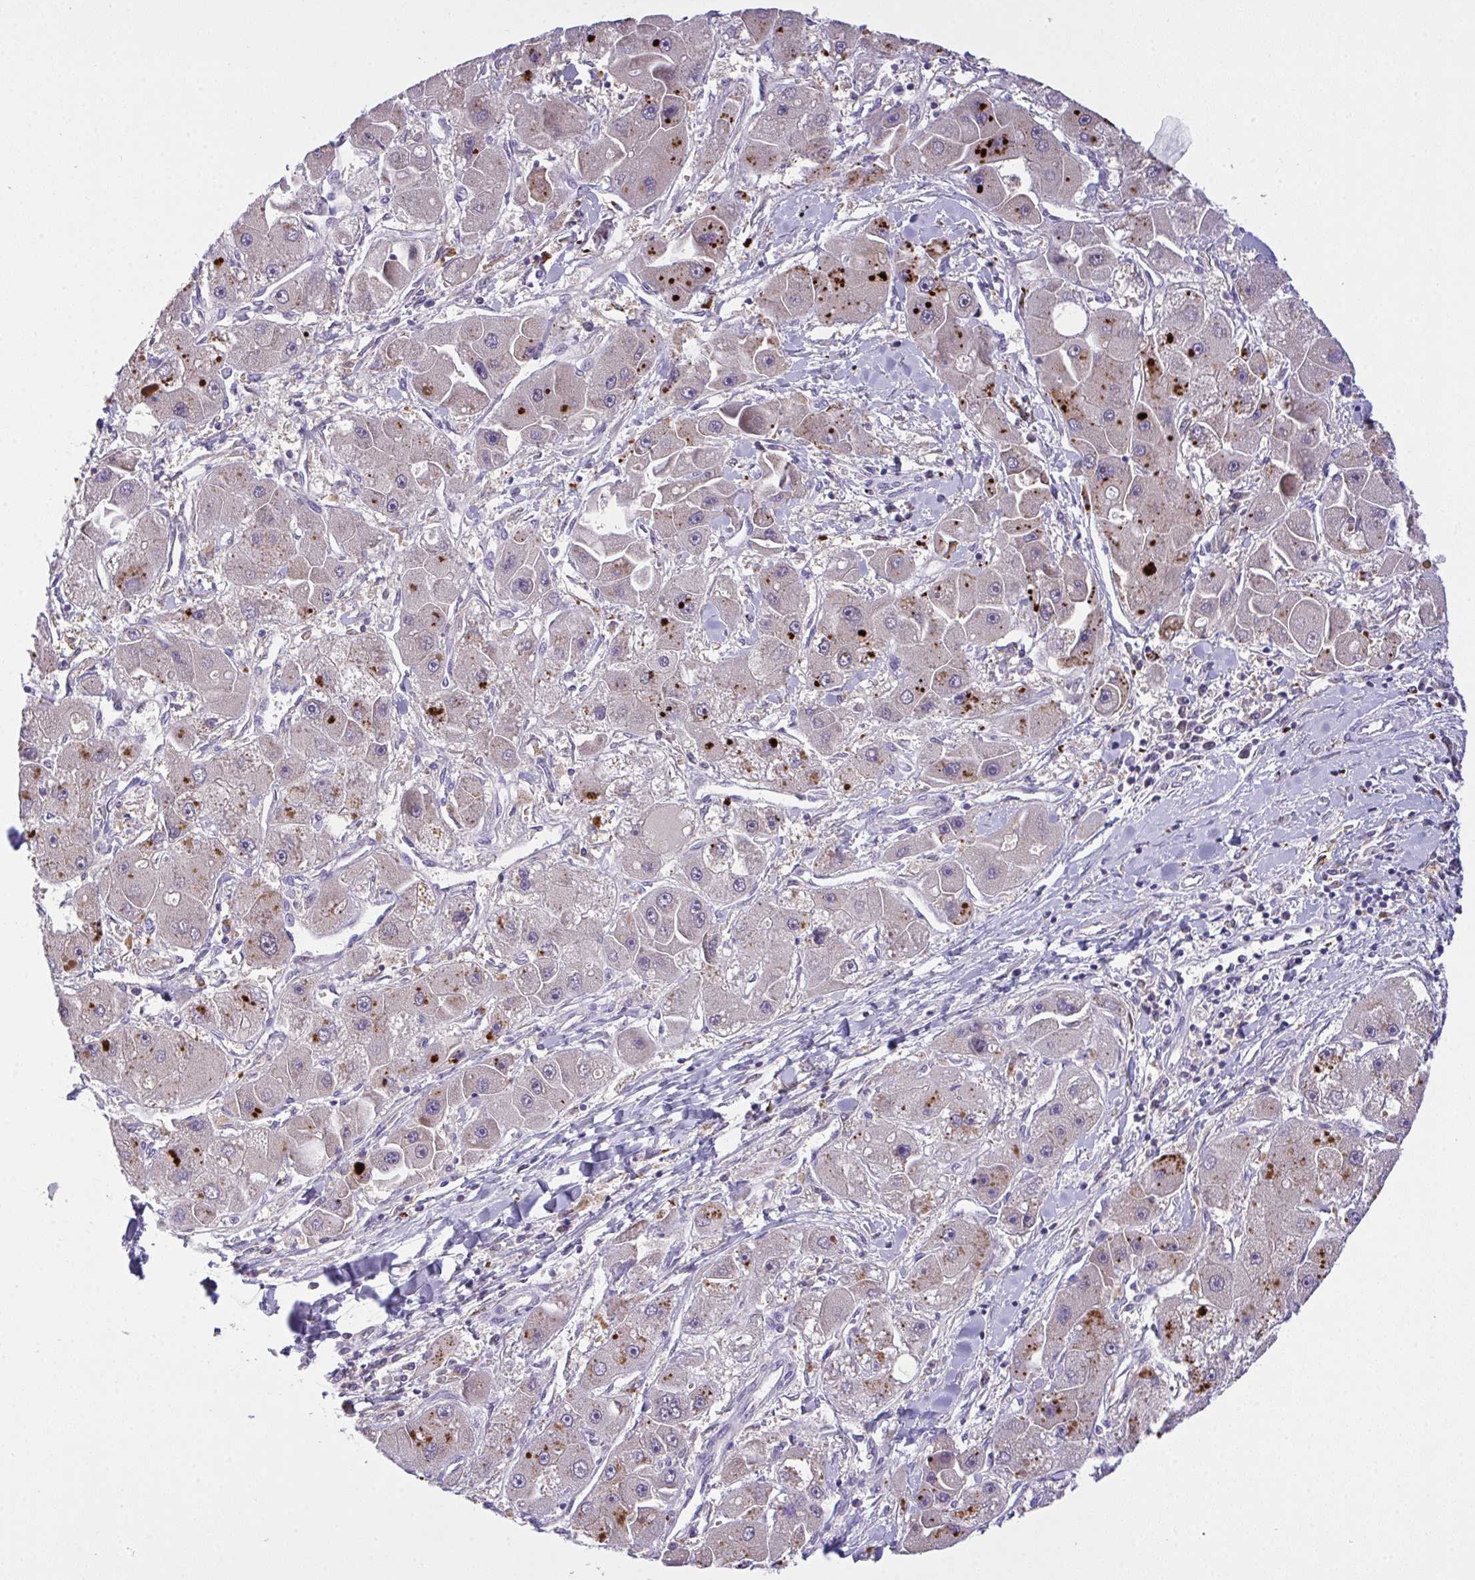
{"staining": {"intensity": "strong", "quantity": "25%-75%", "location": "cytoplasmic/membranous"}, "tissue": "liver cancer", "cell_type": "Tumor cells", "image_type": "cancer", "snomed": [{"axis": "morphology", "description": "Carcinoma, Hepatocellular, NOS"}, {"axis": "topography", "description": "Liver"}], "caption": "Immunohistochemical staining of hepatocellular carcinoma (liver) reveals strong cytoplasmic/membranous protein positivity in approximately 25%-75% of tumor cells. (brown staining indicates protein expression, while blue staining denotes nuclei).", "gene": "HOXD12", "patient": {"sex": "male", "age": 24}}